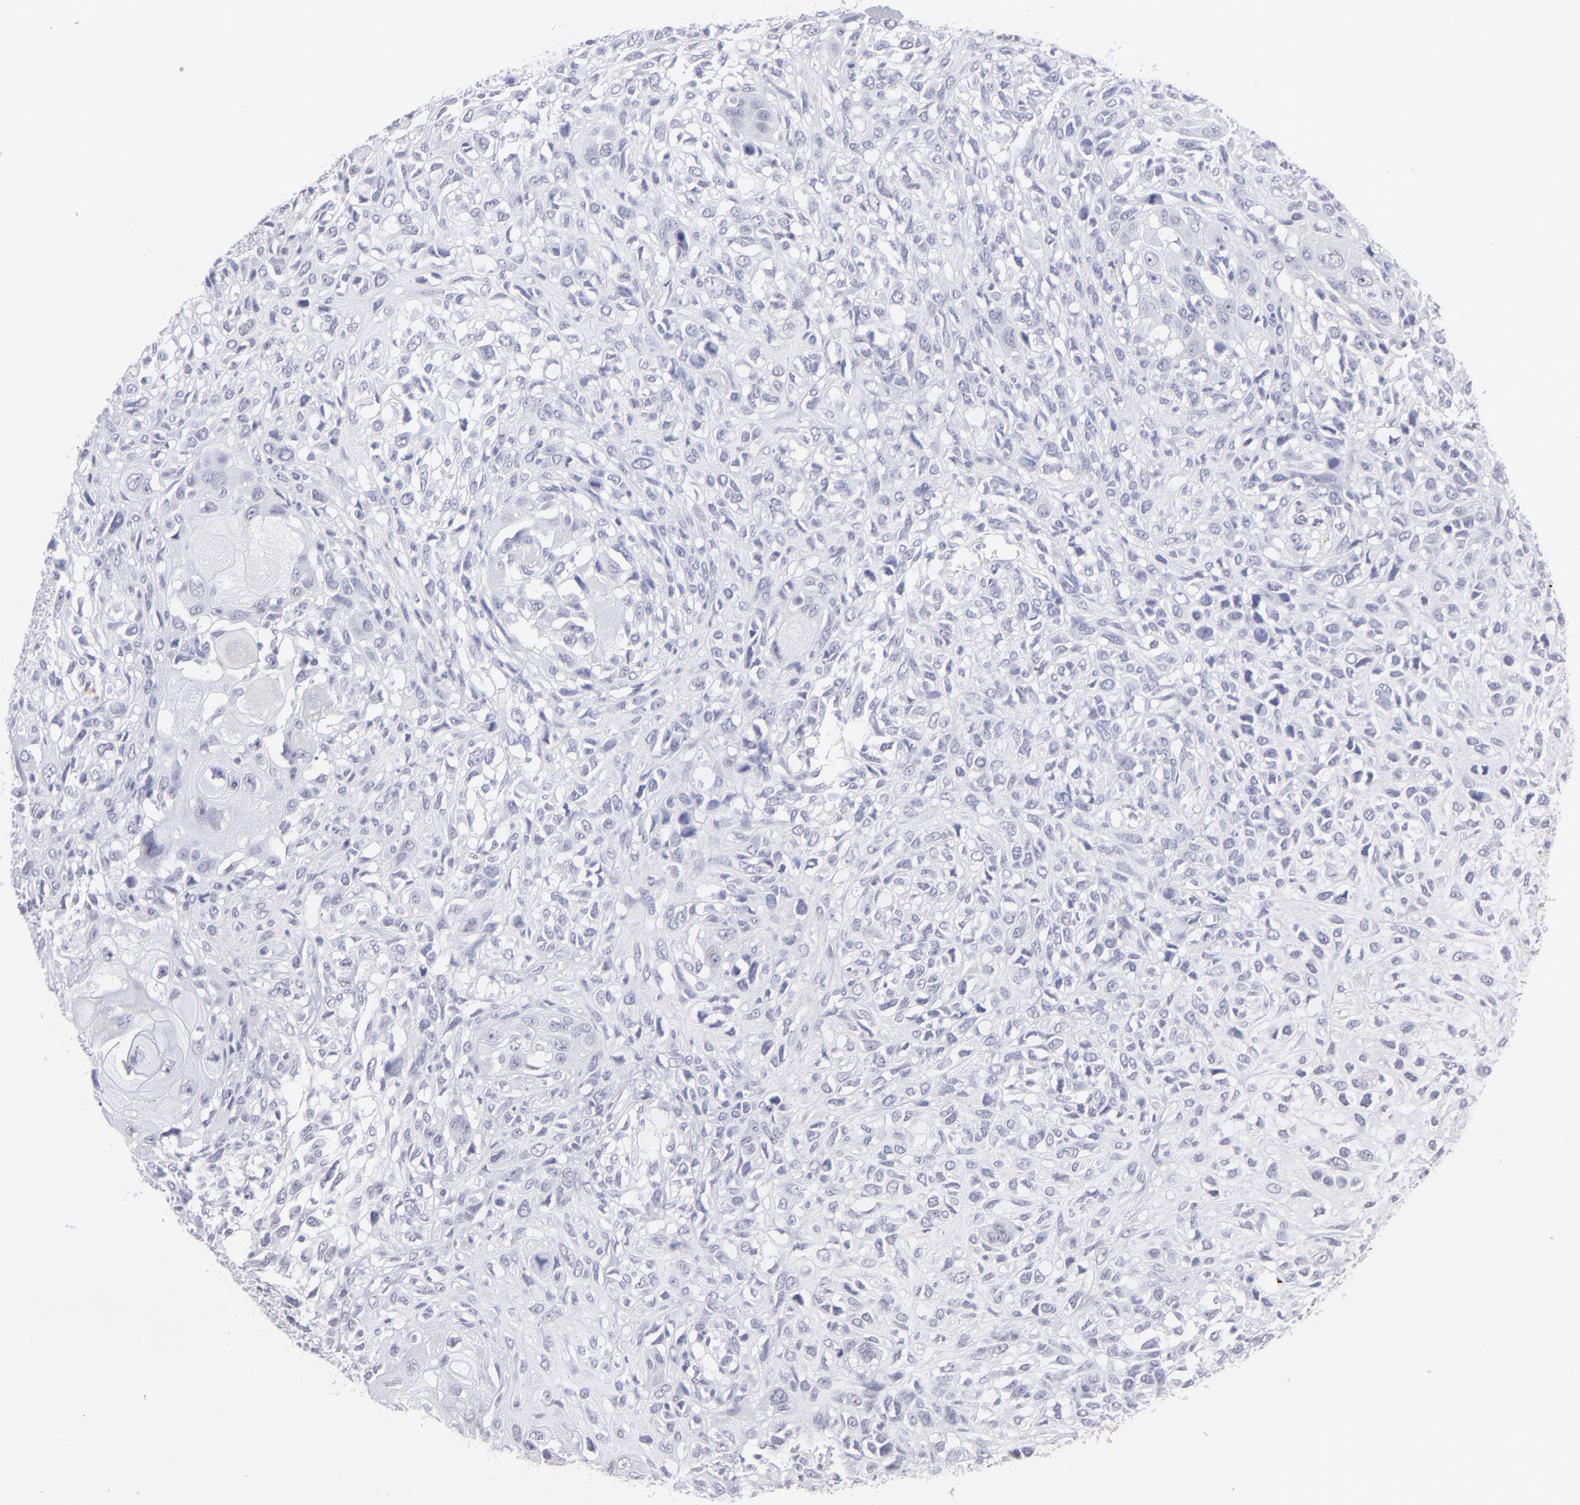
{"staining": {"intensity": "negative", "quantity": "none", "location": "none"}, "tissue": "head and neck cancer", "cell_type": "Tumor cells", "image_type": "cancer", "snomed": [{"axis": "morphology", "description": "Neoplasm, malignant, NOS"}, {"axis": "topography", "description": "Salivary gland"}, {"axis": "topography", "description": "Head-Neck"}], "caption": "High power microscopy histopathology image of an immunohistochemistry micrograph of head and neck cancer (neoplasm (malignant)), revealing no significant positivity in tumor cells. (DAB (3,3'-diaminobenzidine) IHC visualized using brightfield microscopy, high magnification).", "gene": "ALDOB", "patient": {"sex": "male", "age": 43}}